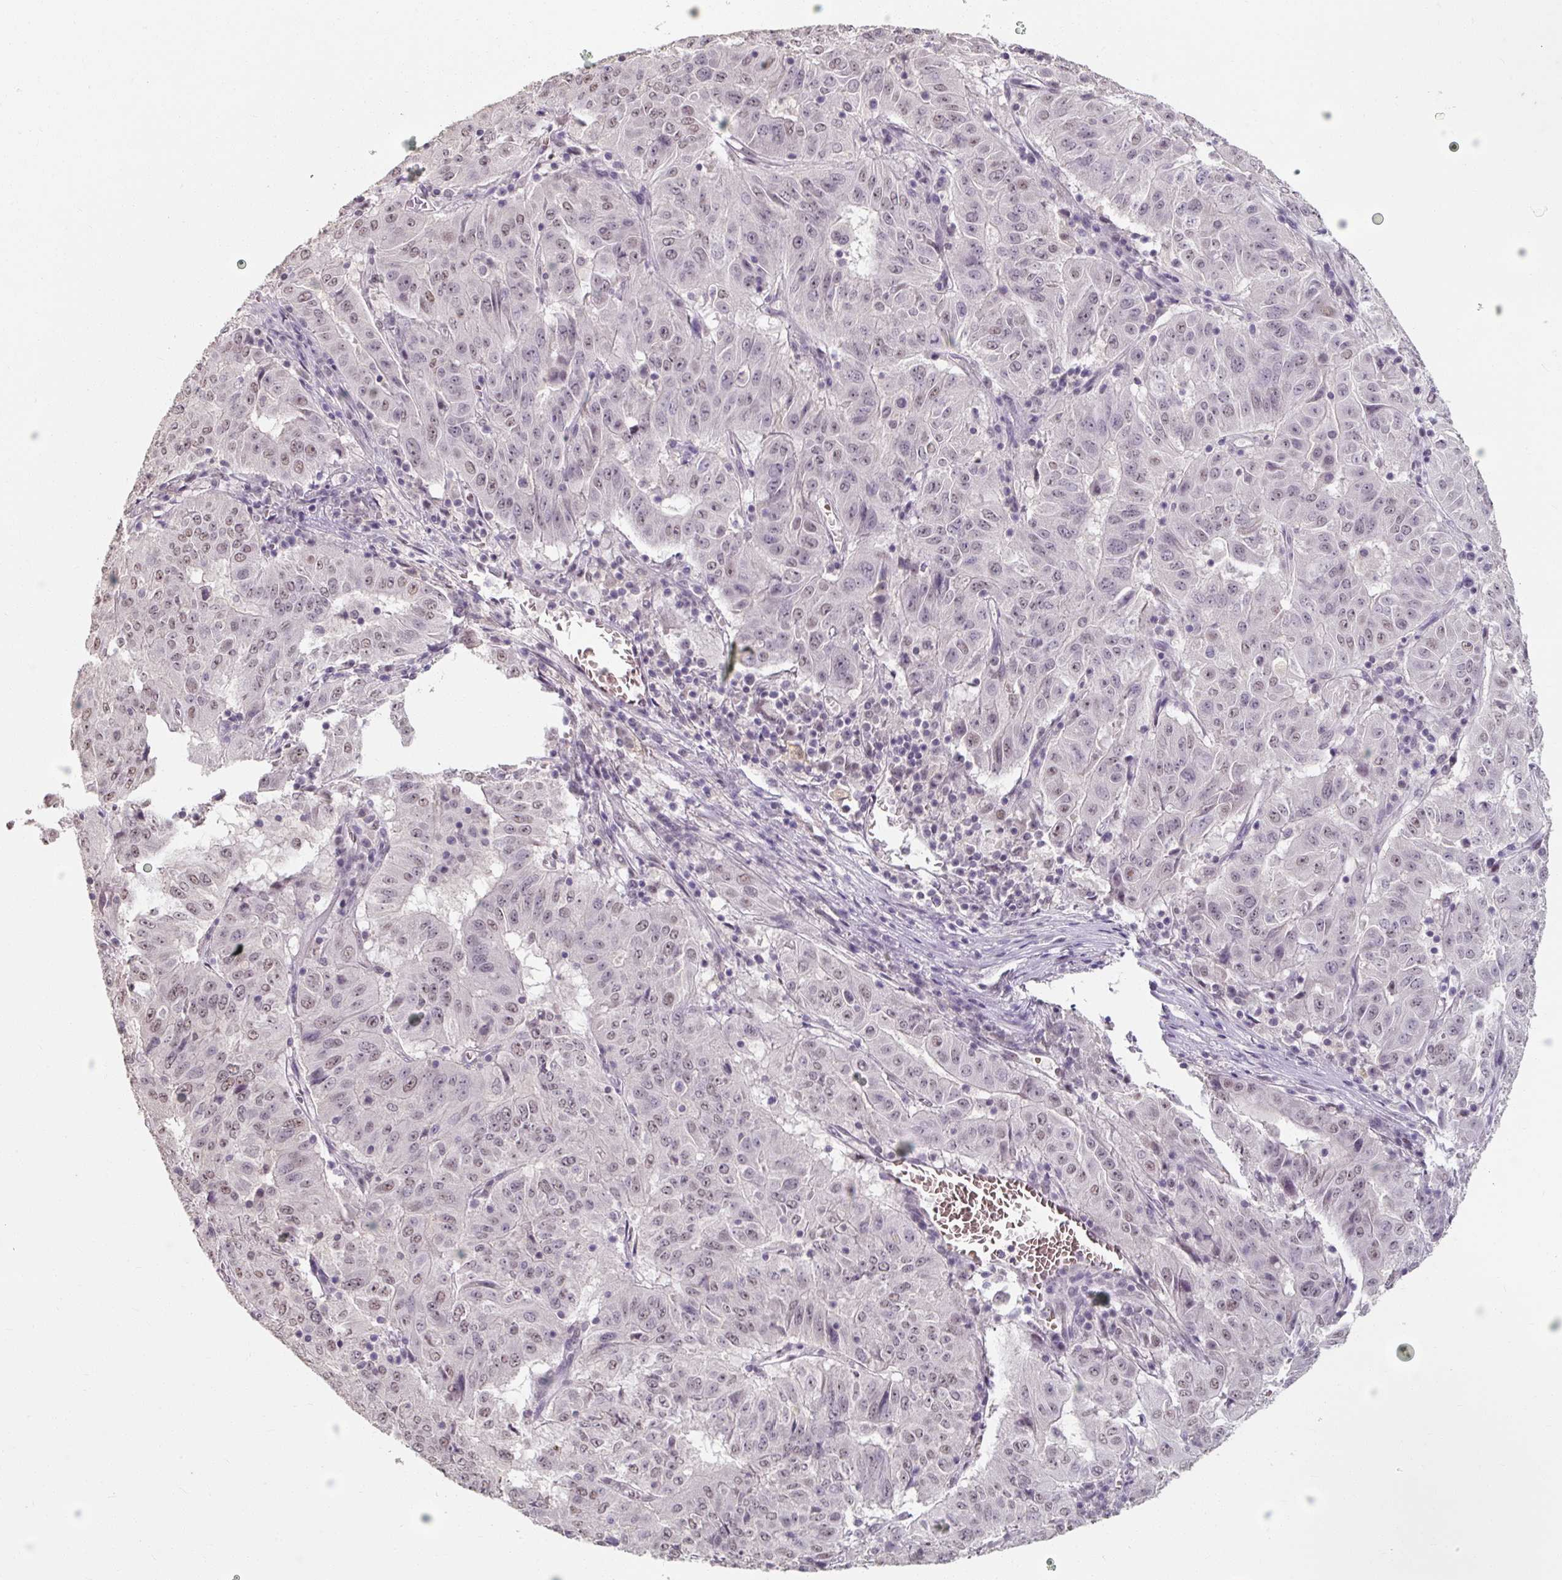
{"staining": {"intensity": "weak", "quantity": "<25%", "location": "nuclear"}, "tissue": "pancreatic cancer", "cell_type": "Tumor cells", "image_type": "cancer", "snomed": [{"axis": "morphology", "description": "Adenocarcinoma, NOS"}, {"axis": "topography", "description": "Pancreas"}], "caption": "Immunohistochemical staining of pancreatic cancer displays no significant positivity in tumor cells.", "gene": "ZFTRAF1", "patient": {"sex": "male", "age": 63}}